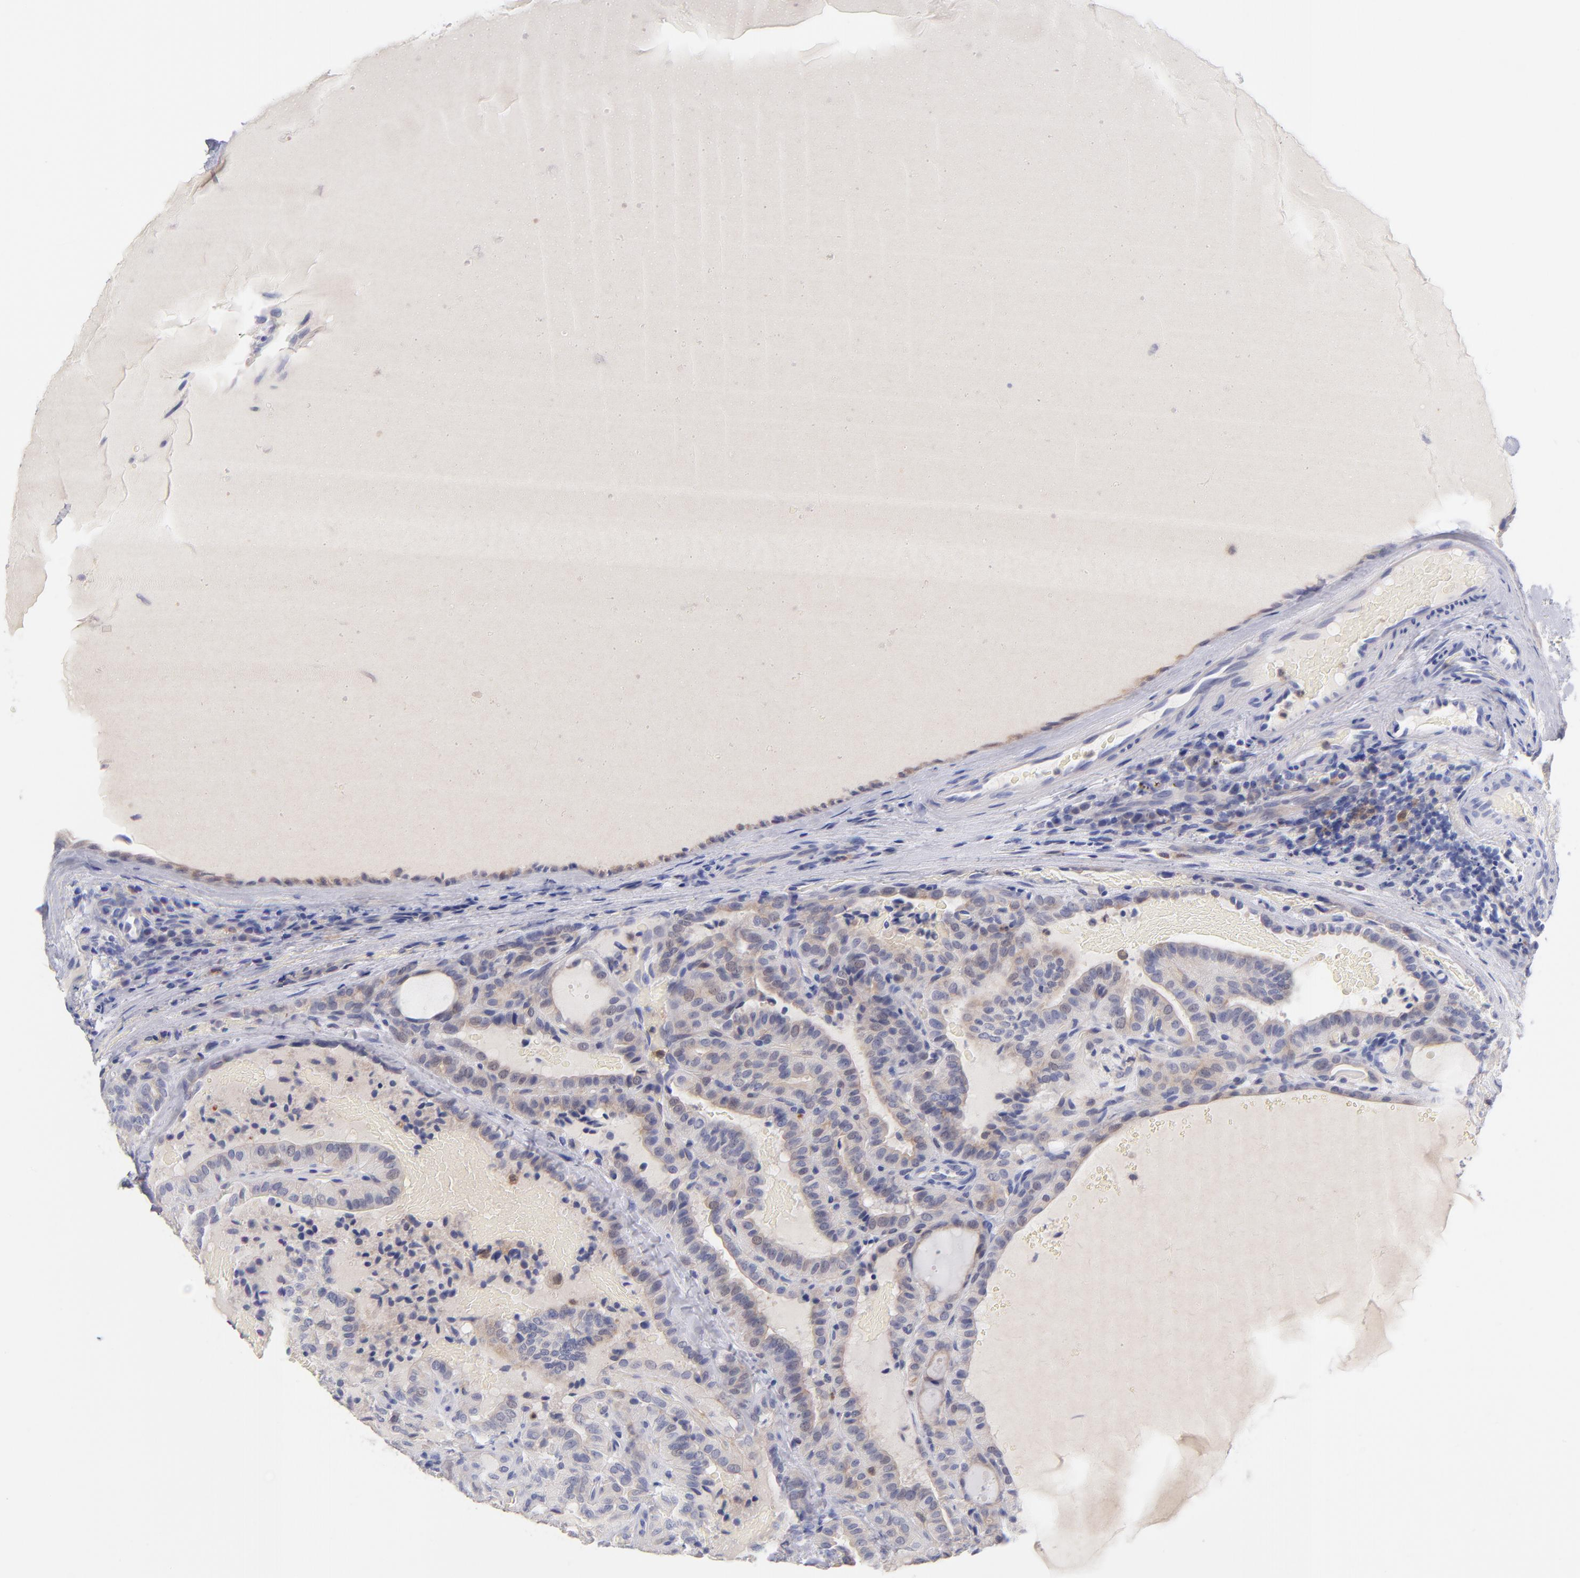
{"staining": {"intensity": "weak", "quantity": "25%-75%", "location": "cytoplasmic/membranous"}, "tissue": "thyroid cancer", "cell_type": "Tumor cells", "image_type": "cancer", "snomed": [{"axis": "morphology", "description": "Papillary adenocarcinoma, NOS"}, {"axis": "topography", "description": "Thyroid gland"}], "caption": "Immunohistochemistry (IHC) (DAB) staining of human thyroid cancer reveals weak cytoplasmic/membranous protein positivity in about 25%-75% of tumor cells.", "gene": "BID", "patient": {"sex": "male", "age": 77}}